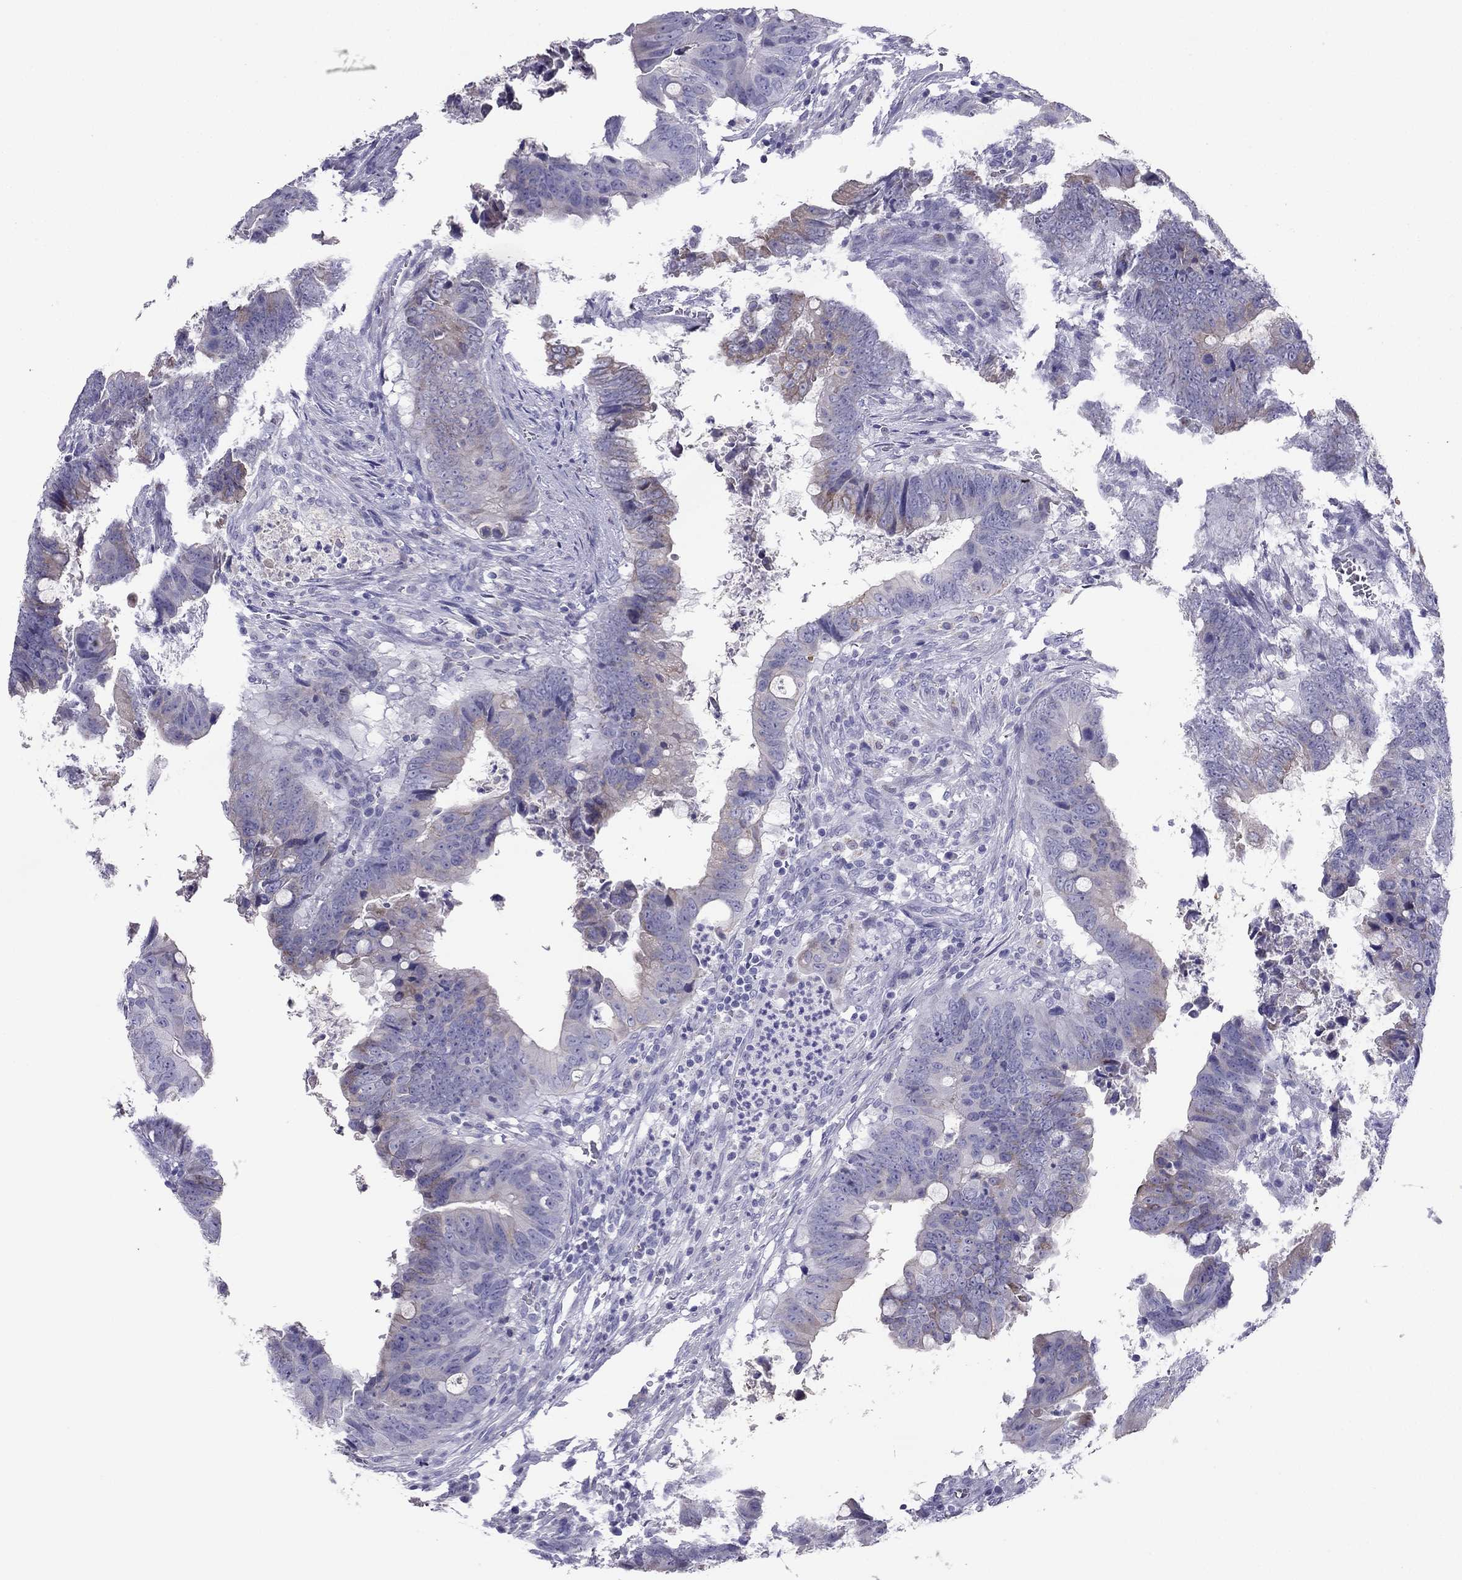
{"staining": {"intensity": "weak", "quantity": "<25%", "location": "cytoplasmic/membranous"}, "tissue": "colorectal cancer", "cell_type": "Tumor cells", "image_type": "cancer", "snomed": [{"axis": "morphology", "description": "Adenocarcinoma, NOS"}, {"axis": "topography", "description": "Colon"}], "caption": "This is a image of IHC staining of colorectal adenocarcinoma, which shows no positivity in tumor cells.", "gene": "MAEL", "patient": {"sex": "female", "age": 82}}